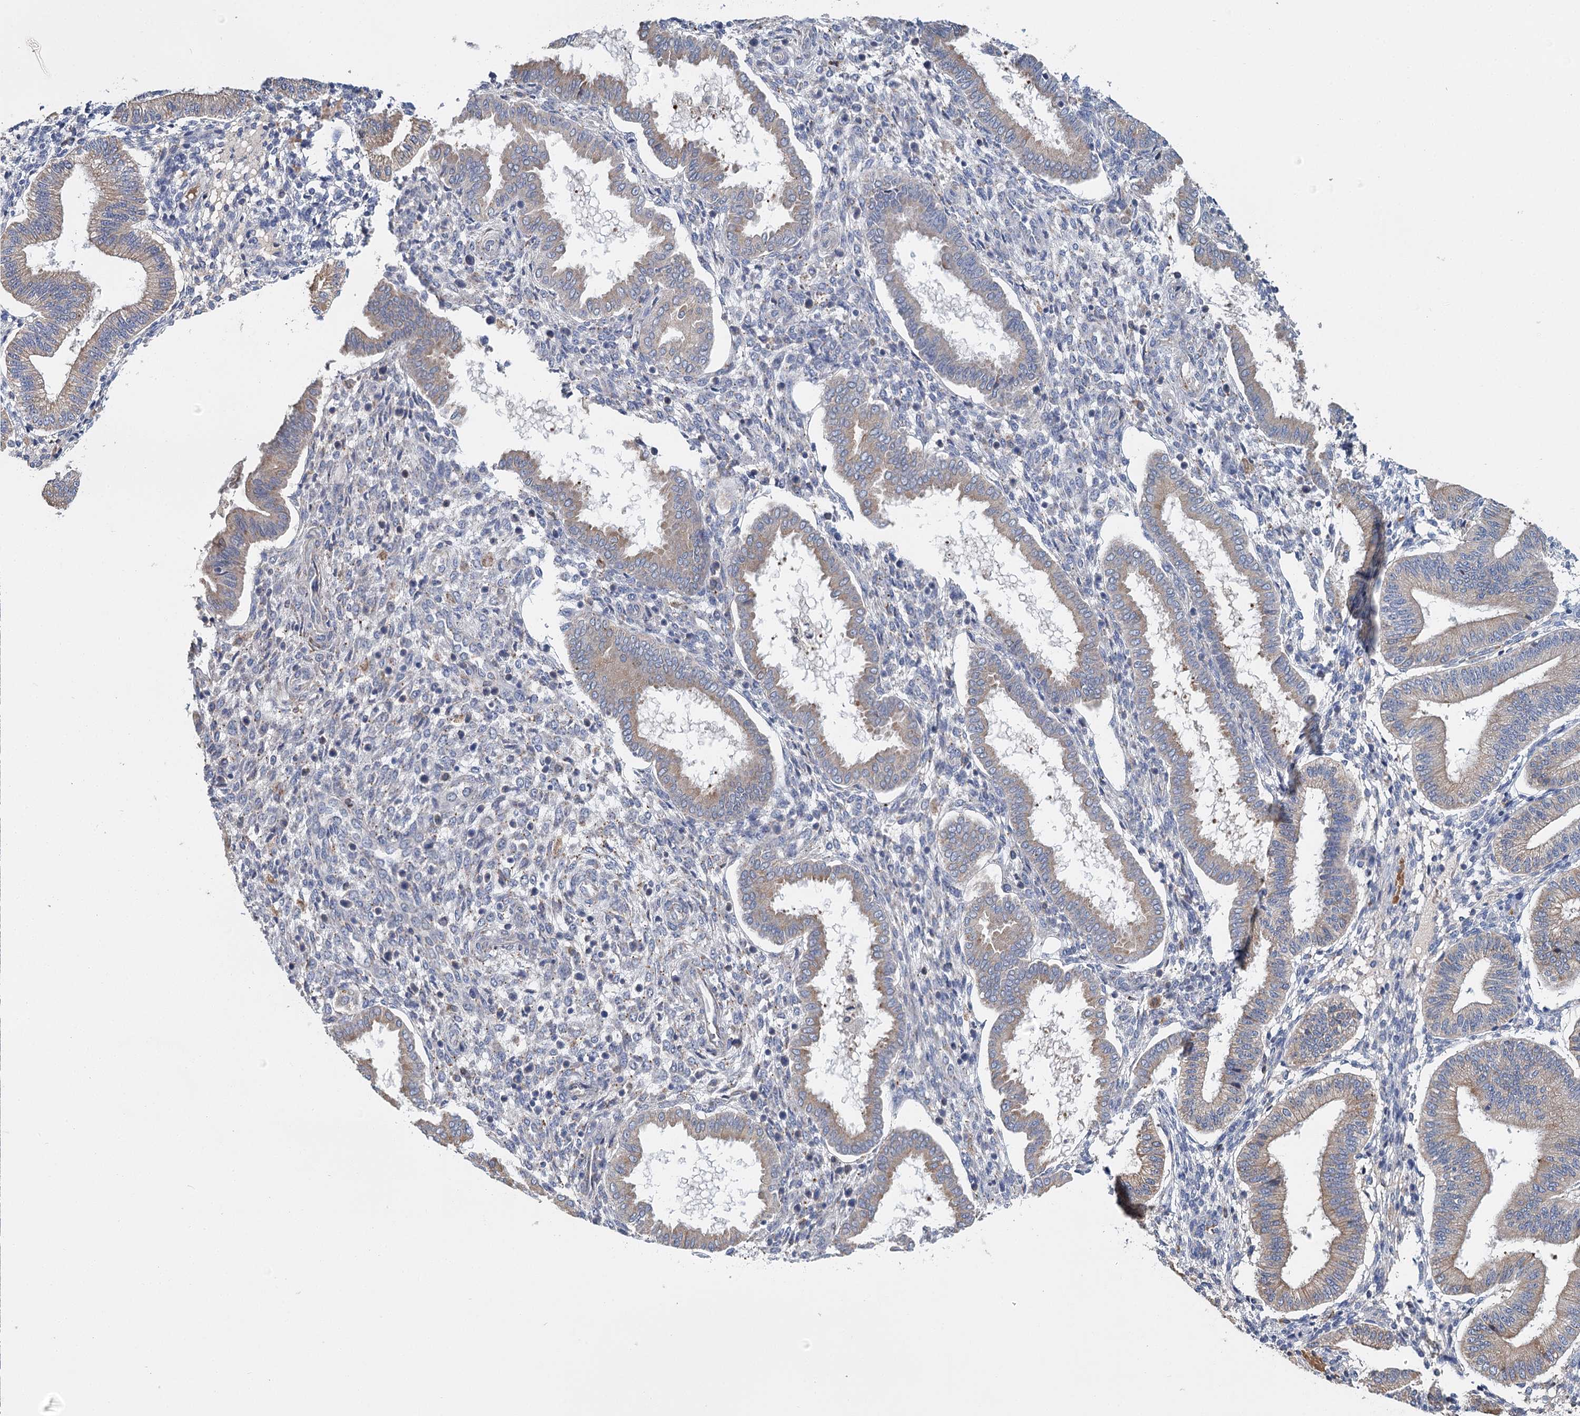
{"staining": {"intensity": "negative", "quantity": "none", "location": "none"}, "tissue": "endometrium", "cell_type": "Cells in endometrial stroma", "image_type": "normal", "snomed": [{"axis": "morphology", "description": "Normal tissue, NOS"}, {"axis": "topography", "description": "Endometrium"}], "caption": "This is an immunohistochemistry (IHC) histopathology image of normal endometrium. There is no expression in cells in endometrial stroma.", "gene": "ANKRD16", "patient": {"sex": "female", "age": 24}}